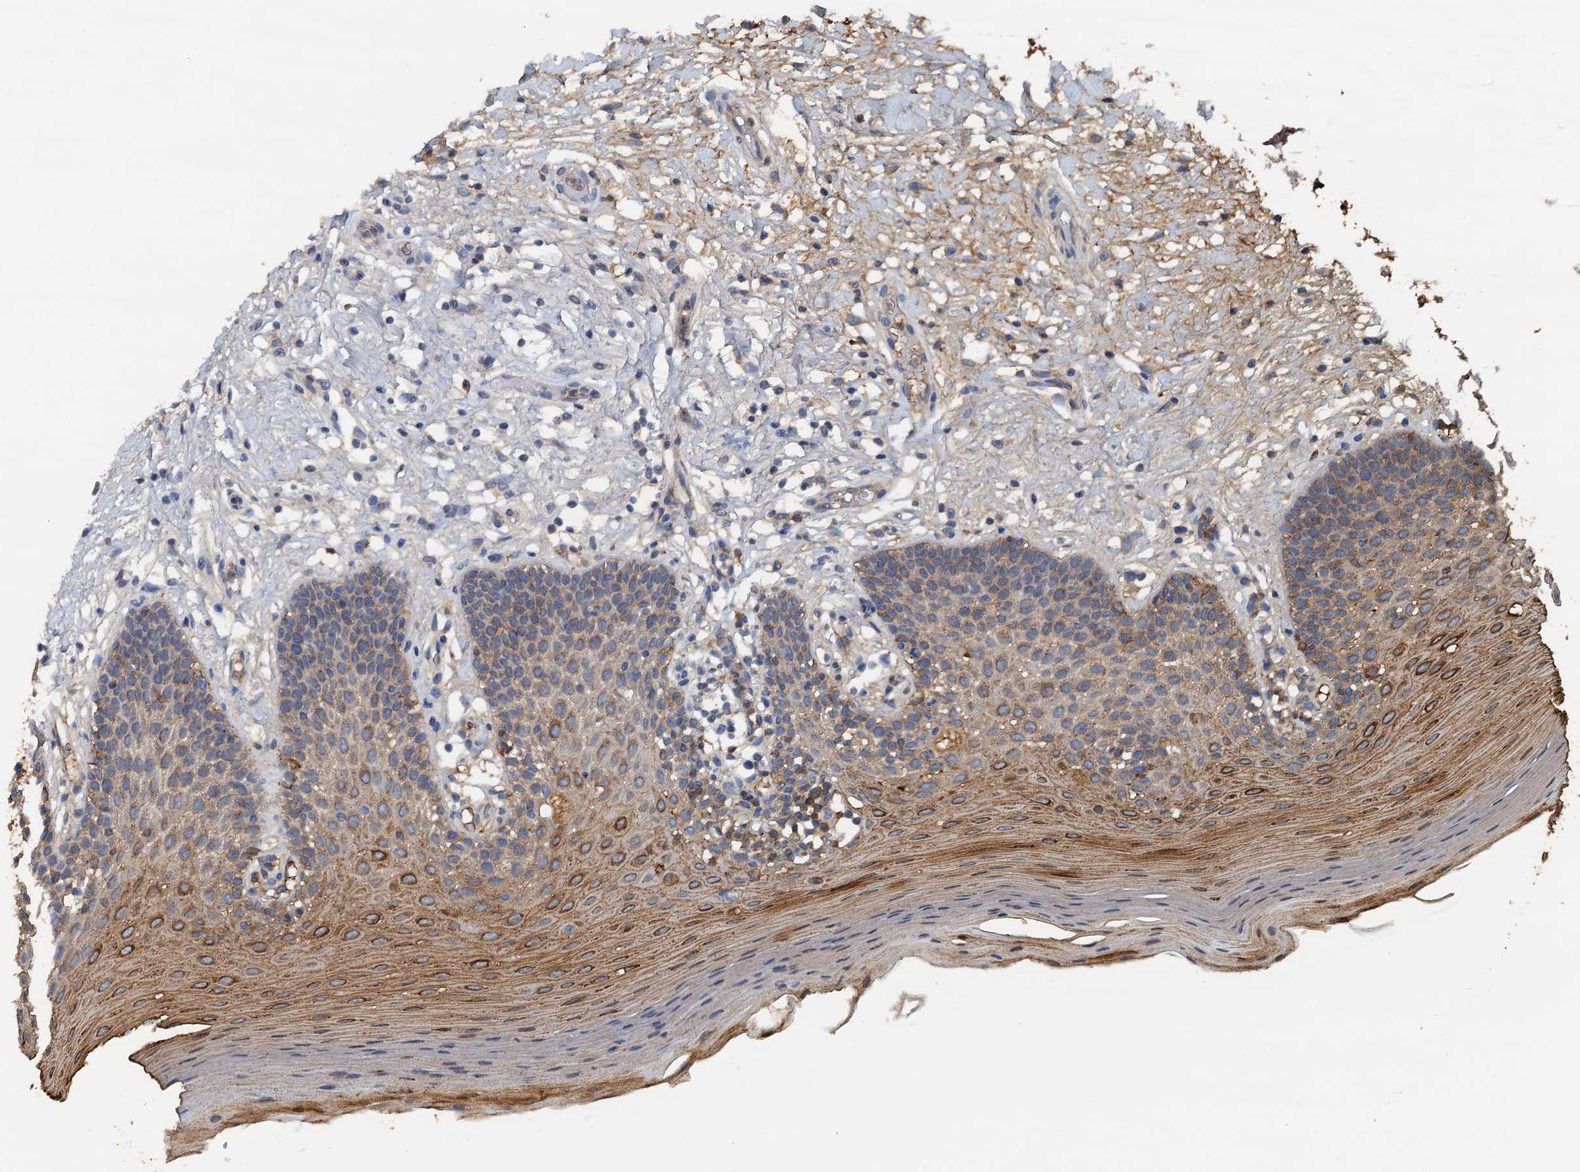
{"staining": {"intensity": "strong", "quantity": "25%-75%", "location": "cytoplasmic/membranous"}, "tissue": "oral mucosa", "cell_type": "Squamous epithelial cells", "image_type": "normal", "snomed": [{"axis": "morphology", "description": "Normal tissue, NOS"}, {"axis": "topography", "description": "Oral tissue"}, {"axis": "topography", "description": "Tounge, NOS"}], "caption": "This image displays immunohistochemistry staining of normal human oral mucosa, with high strong cytoplasmic/membranous positivity in approximately 25%-75% of squamous epithelial cells.", "gene": "LSM14B", "patient": {"sex": "male", "age": 47}}